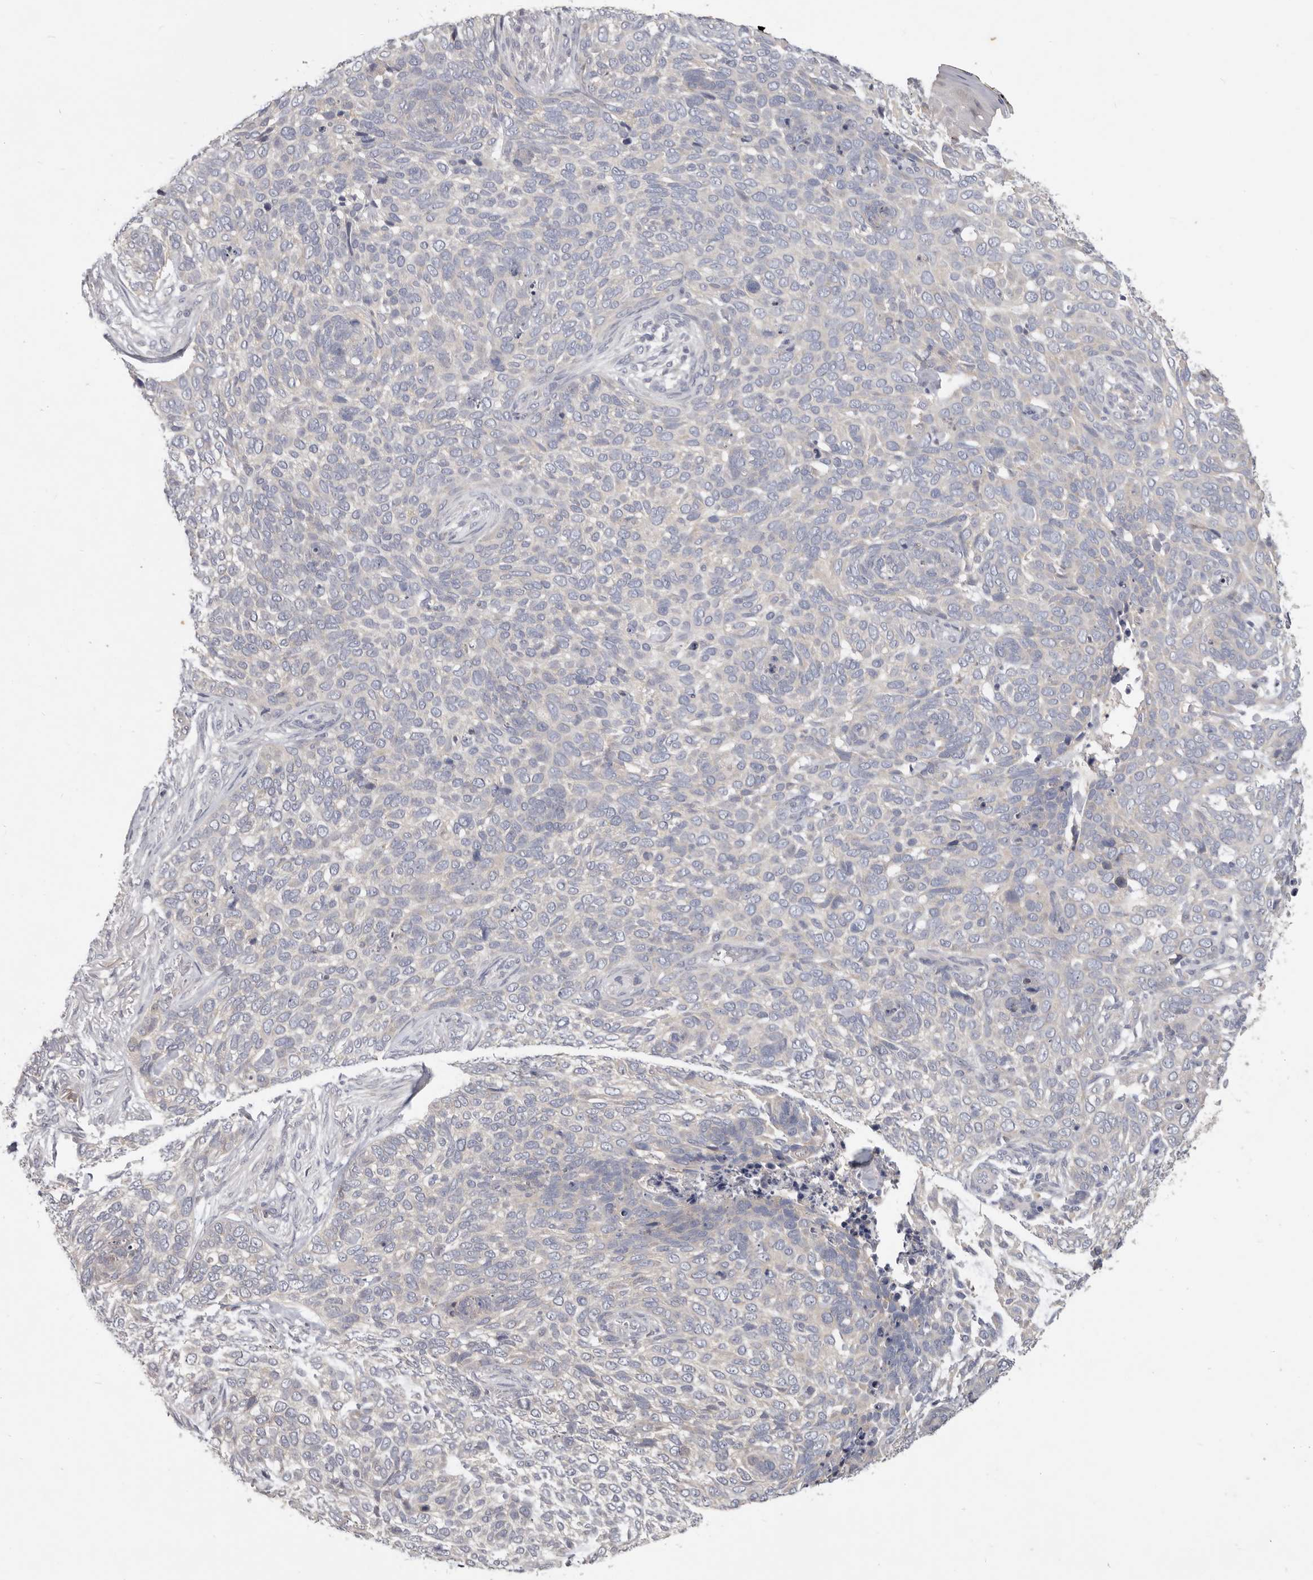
{"staining": {"intensity": "weak", "quantity": "<25%", "location": "cytoplasmic/membranous"}, "tissue": "skin cancer", "cell_type": "Tumor cells", "image_type": "cancer", "snomed": [{"axis": "morphology", "description": "Basal cell carcinoma"}, {"axis": "topography", "description": "Skin"}], "caption": "Immunohistochemistry of skin cancer (basal cell carcinoma) reveals no positivity in tumor cells.", "gene": "WDR77", "patient": {"sex": "female", "age": 64}}